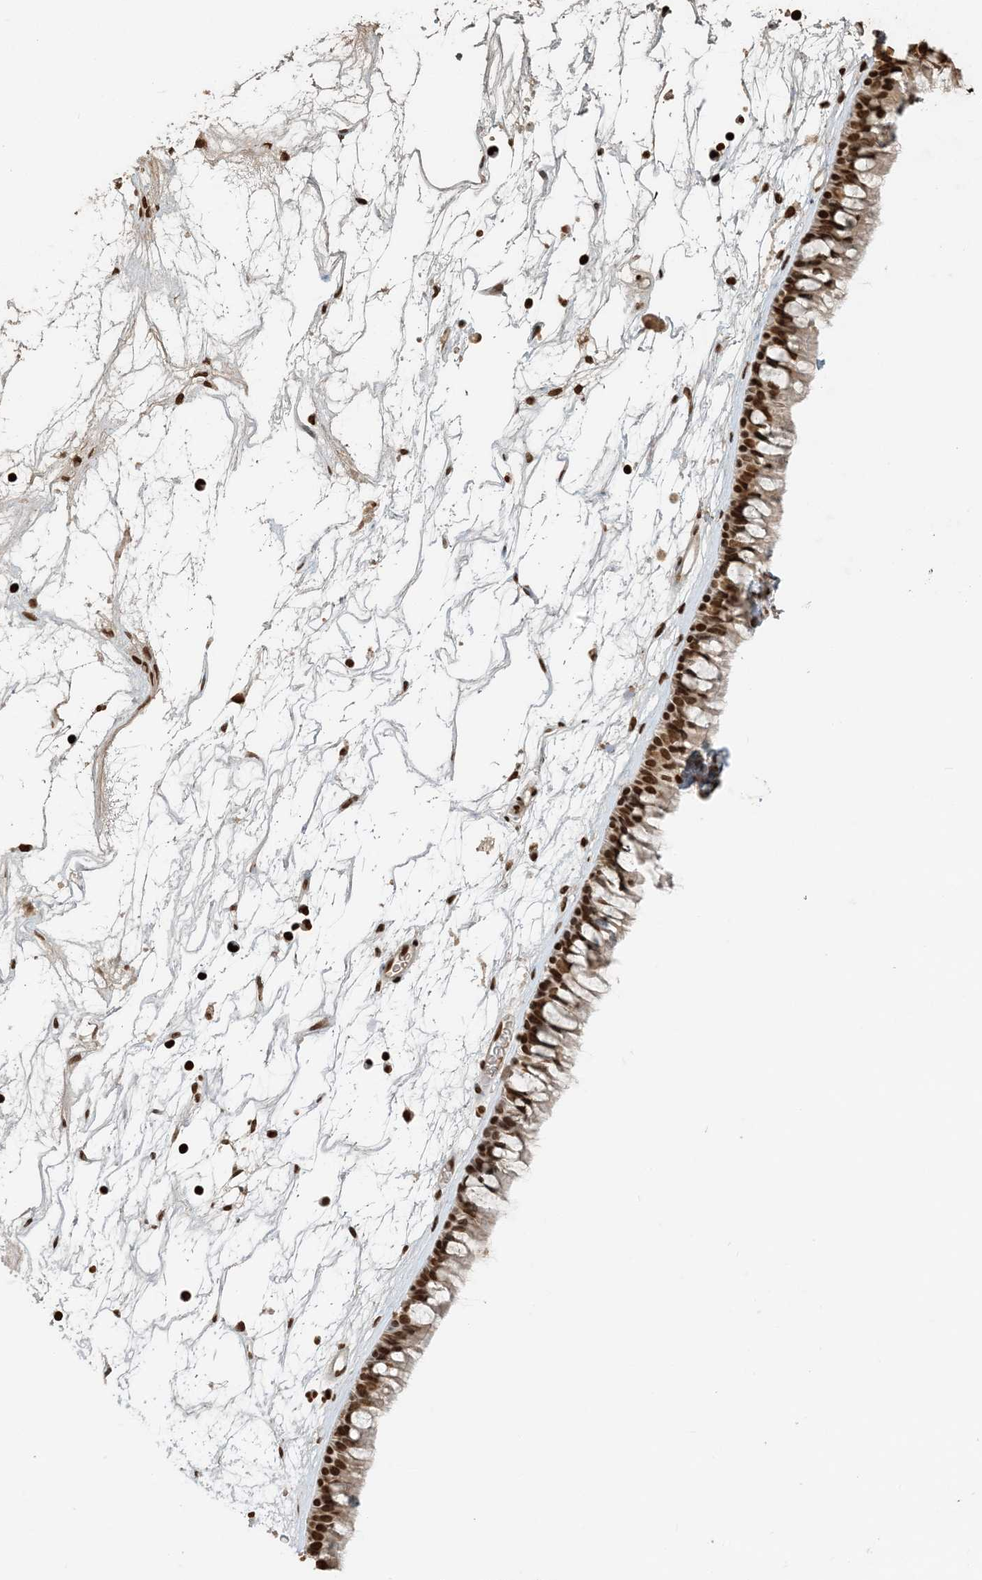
{"staining": {"intensity": "strong", "quantity": ">75%", "location": "nuclear"}, "tissue": "nasopharynx", "cell_type": "Respiratory epithelial cells", "image_type": "normal", "snomed": [{"axis": "morphology", "description": "Normal tissue, NOS"}, {"axis": "topography", "description": "Nasopharynx"}], "caption": "The immunohistochemical stain labels strong nuclear staining in respiratory epithelial cells of unremarkable nasopharynx. The staining was performed using DAB to visualize the protein expression in brown, while the nuclei were stained in blue with hematoxylin (Magnification: 20x).", "gene": "H3", "patient": {"sex": "male", "age": 64}}